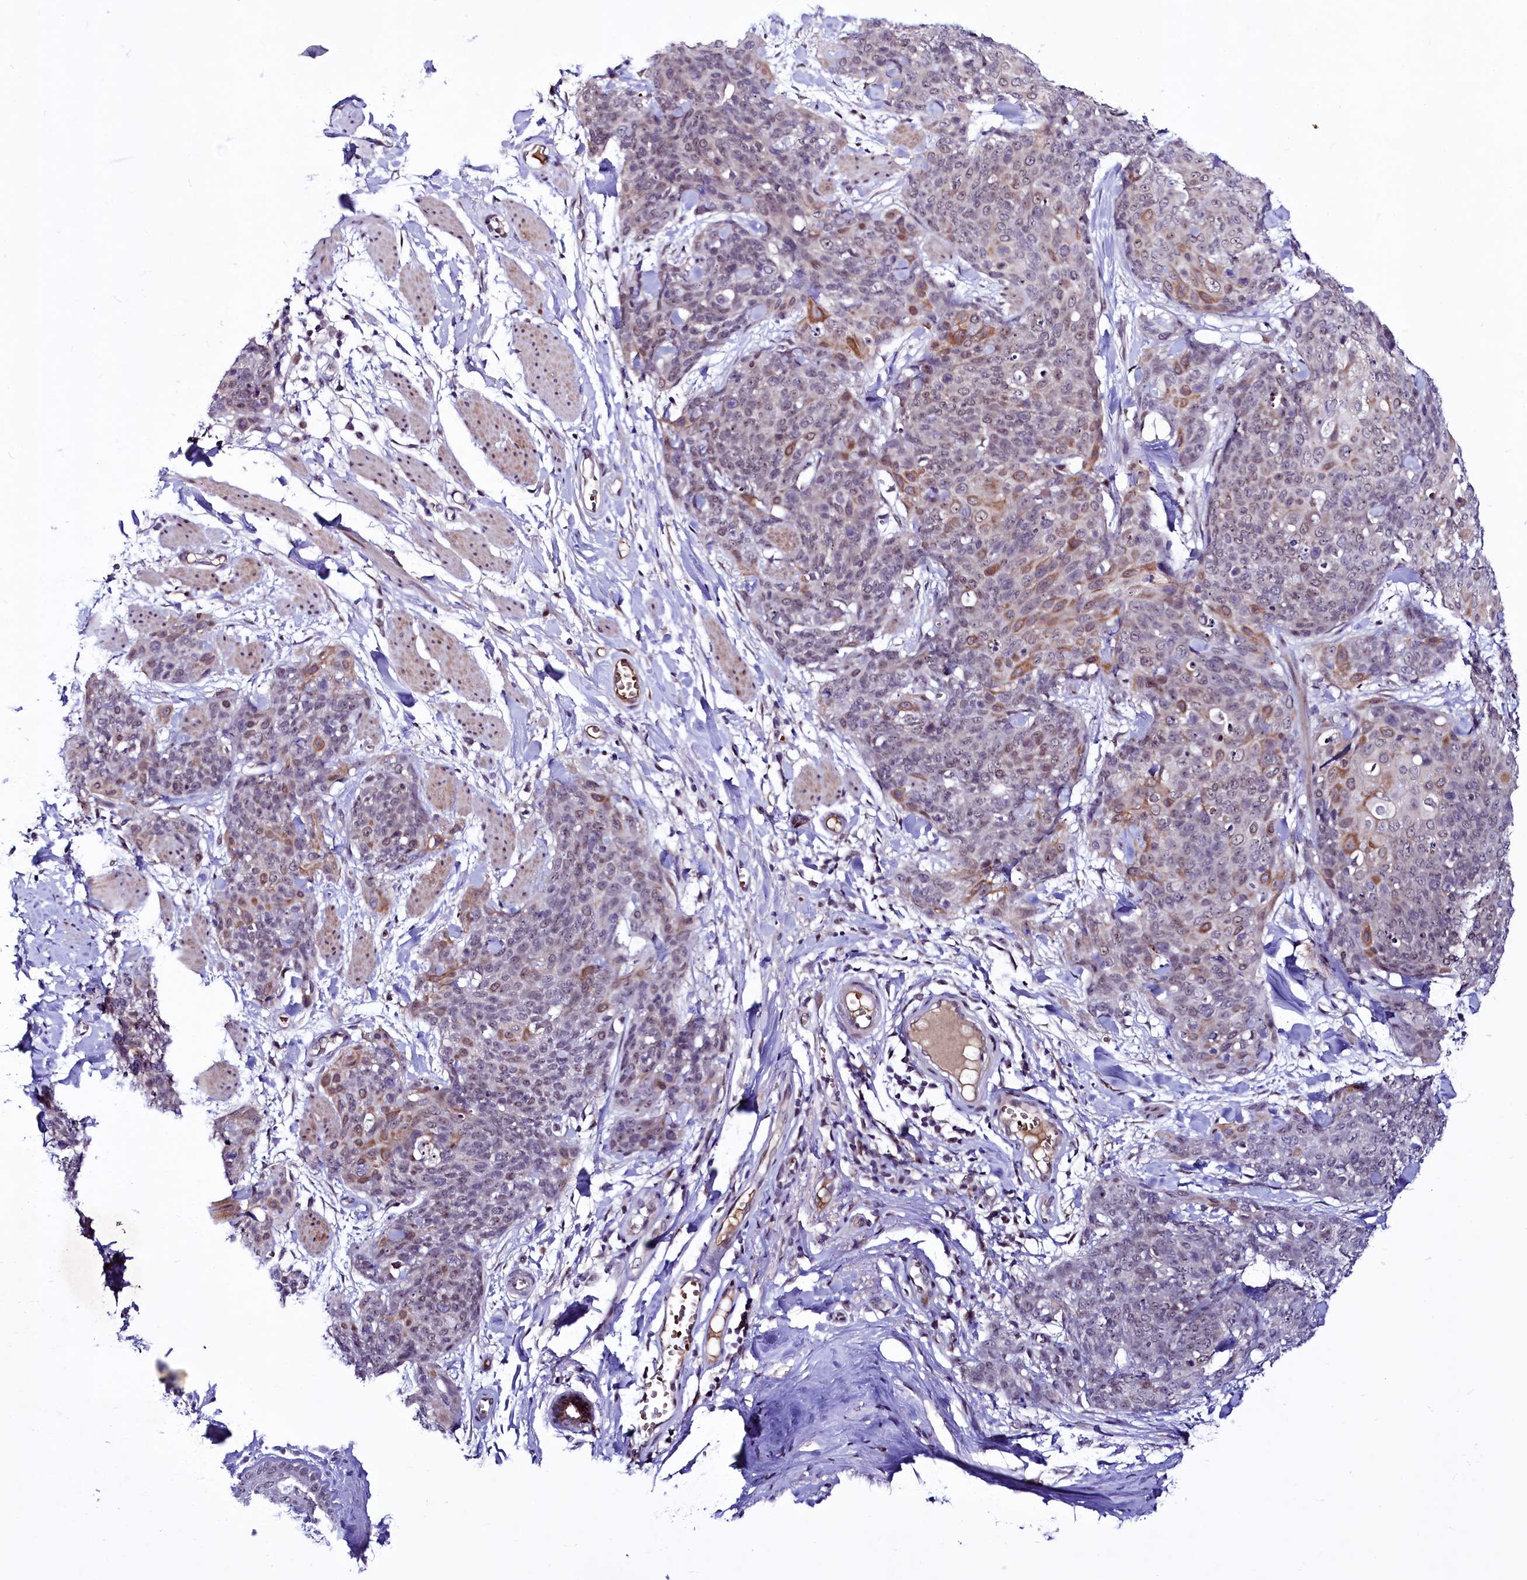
{"staining": {"intensity": "moderate", "quantity": "<25%", "location": "cytoplasmic/membranous"}, "tissue": "skin cancer", "cell_type": "Tumor cells", "image_type": "cancer", "snomed": [{"axis": "morphology", "description": "Squamous cell carcinoma, NOS"}, {"axis": "topography", "description": "Skin"}, {"axis": "topography", "description": "Vulva"}], "caption": "Immunohistochemistry (IHC) staining of squamous cell carcinoma (skin), which displays low levels of moderate cytoplasmic/membranous staining in about <25% of tumor cells indicating moderate cytoplasmic/membranous protein expression. The staining was performed using DAB (3,3'-diaminobenzidine) (brown) for protein detection and nuclei were counterstained in hematoxylin (blue).", "gene": "LEUTX", "patient": {"sex": "female", "age": 85}}